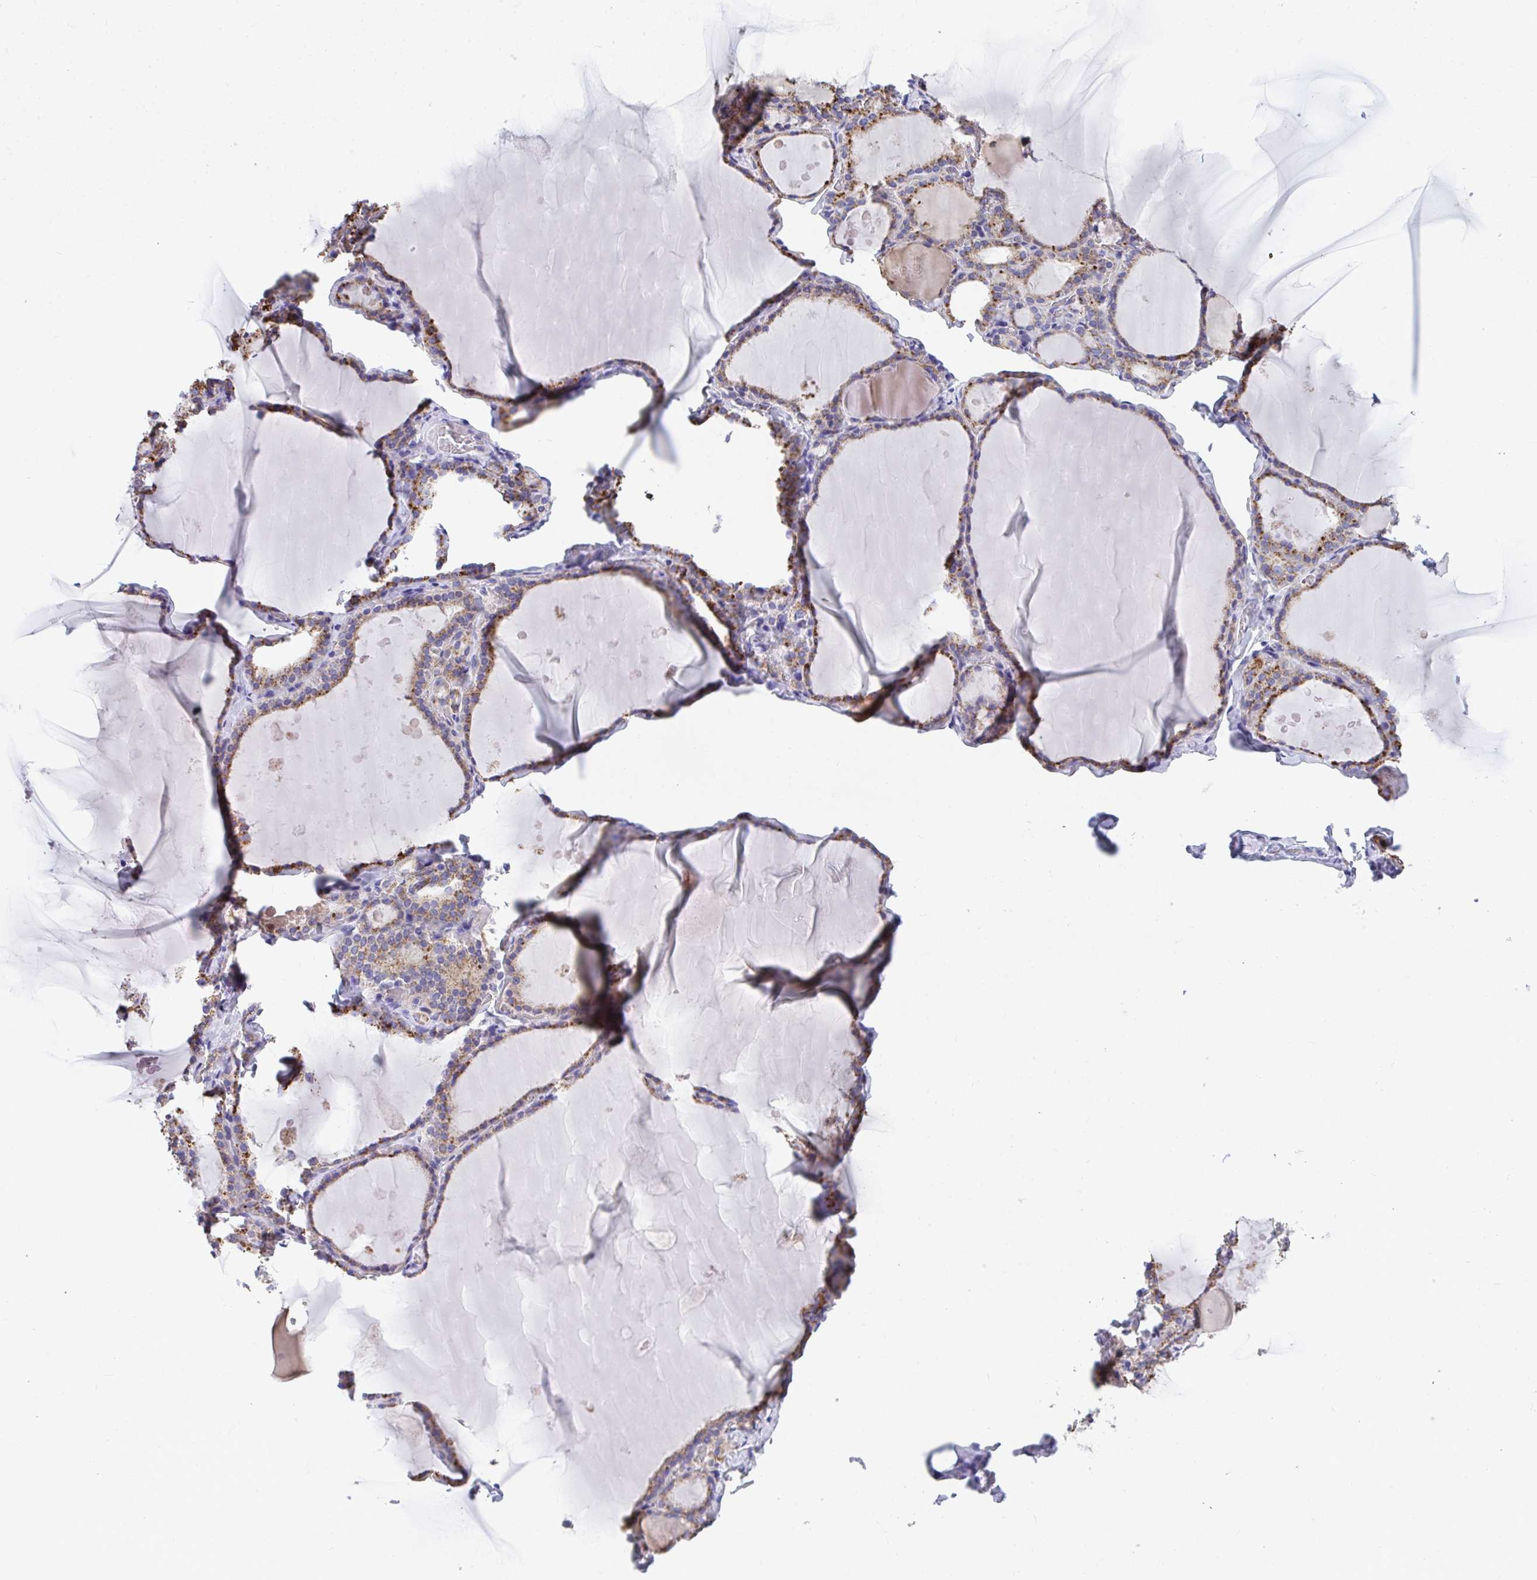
{"staining": {"intensity": "moderate", "quantity": "25%-75%", "location": "cytoplasmic/membranous"}, "tissue": "thyroid gland", "cell_type": "Glandular cells", "image_type": "normal", "snomed": [{"axis": "morphology", "description": "Normal tissue, NOS"}, {"axis": "topography", "description": "Thyroid gland"}], "caption": "Protein staining of normal thyroid gland displays moderate cytoplasmic/membranous expression in about 25%-75% of glandular cells.", "gene": "COA5", "patient": {"sex": "male", "age": 56}}